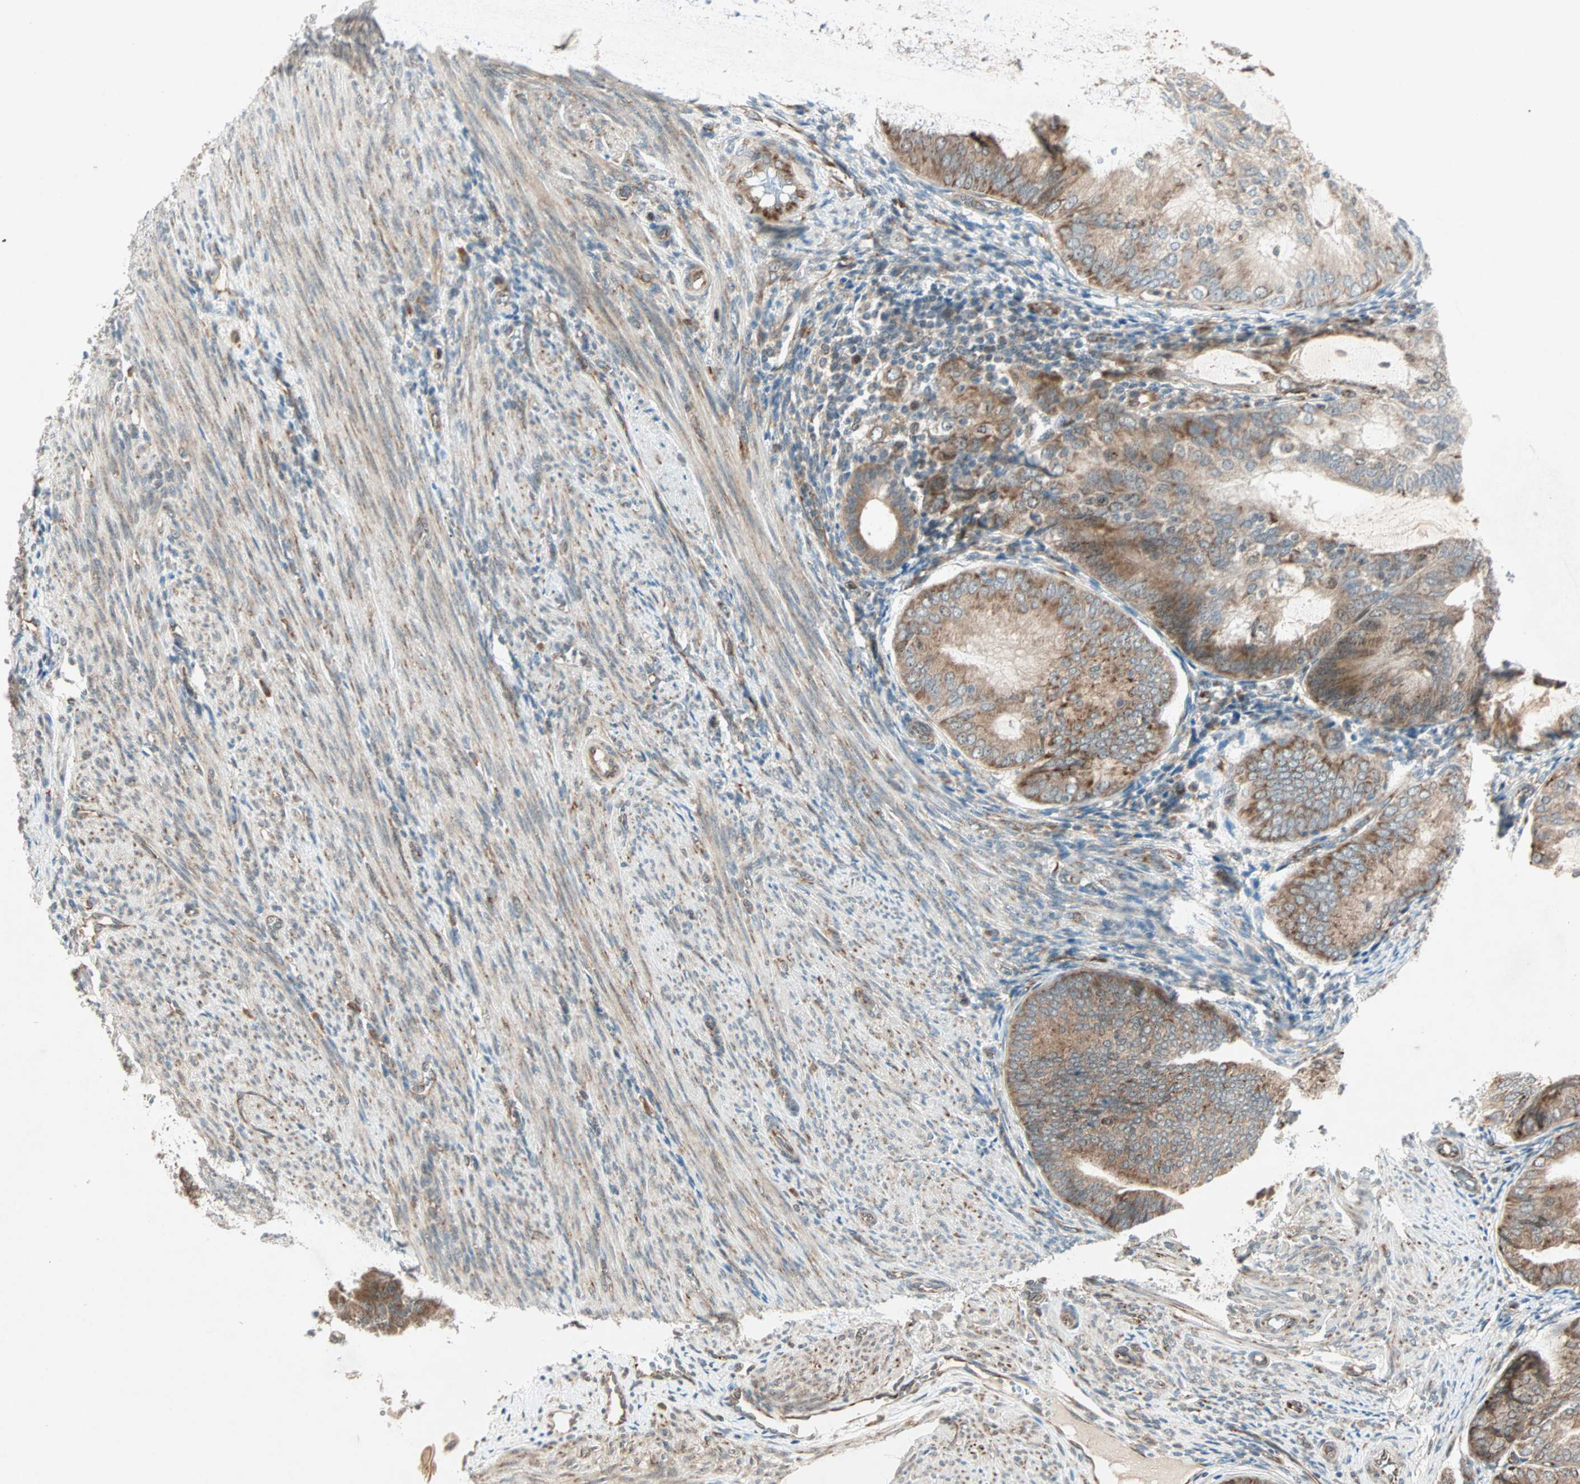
{"staining": {"intensity": "moderate", "quantity": ">75%", "location": "cytoplasmic/membranous"}, "tissue": "endometrial cancer", "cell_type": "Tumor cells", "image_type": "cancer", "snomed": [{"axis": "morphology", "description": "Adenocarcinoma, NOS"}, {"axis": "topography", "description": "Endometrium"}], "caption": "Brown immunohistochemical staining in endometrial cancer demonstrates moderate cytoplasmic/membranous expression in about >75% of tumor cells. Using DAB (brown) and hematoxylin (blue) stains, captured at high magnification using brightfield microscopy.", "gene": "ZNF37A", "patient": {"sex": "female", "age": 81}}